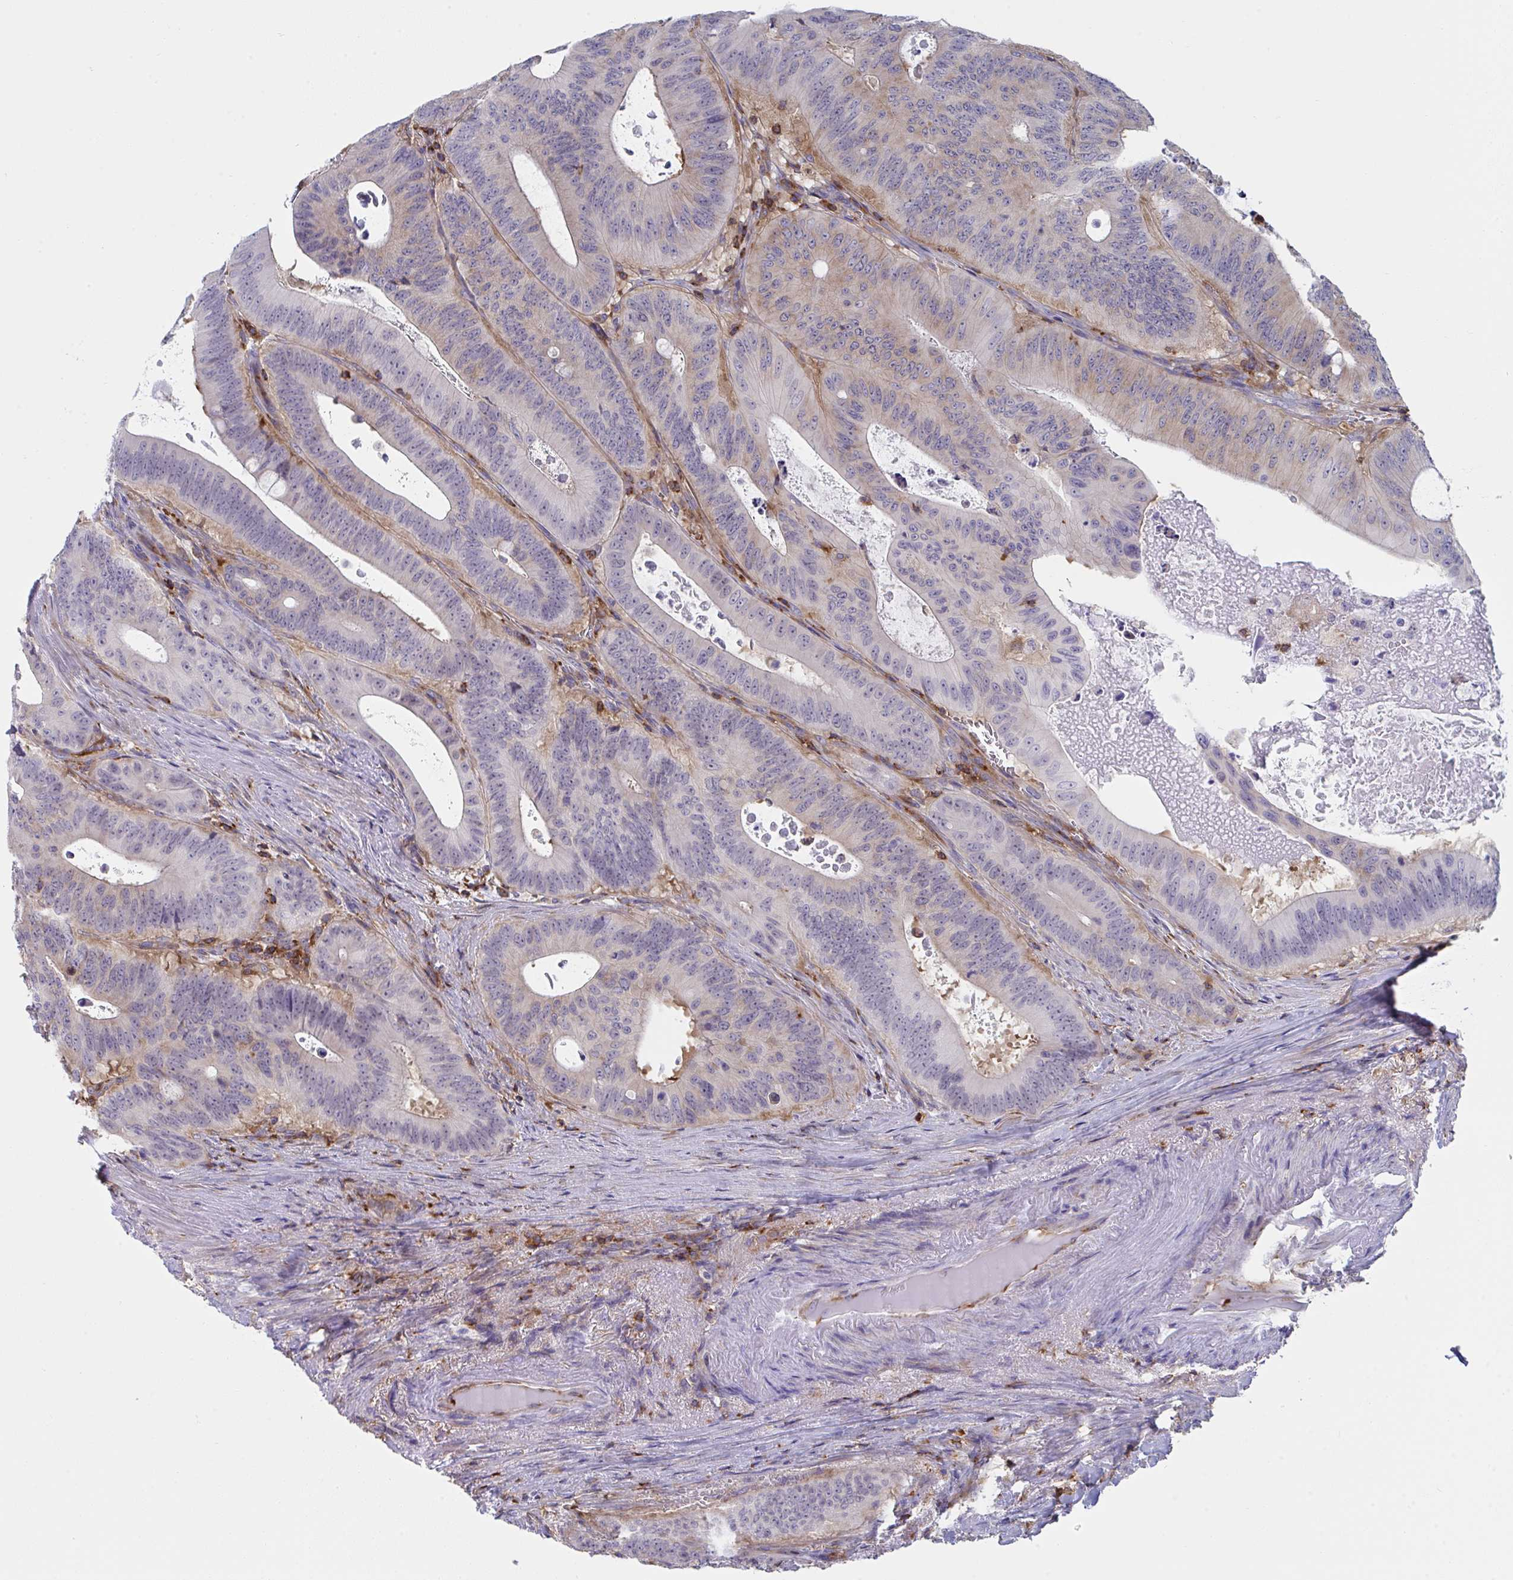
{"staining": {"intensity": "moderate", "quantity": "<25%", "location": "cytoplasmic/membranous"}, "tissue": "colorectal cancer", "cell_type": "Tumor cells", "image_type": "cancer", "snomed": [{"axis": "morphology", "description": "Adenocarcinoma, NOS"}, {"axis": "topography", "description": "Colon"}], "caption": "Protein positivity by IHC reveals moderate cytoplasmic/membranous expression in approximately <25% of tumor cells in adenocarcinoma (colorectal). Using DAB (brown) and hematoxylin (blue) stains, captured at high magnification using brightfield microscopy.", "gene": "WNK1", "patient": {"sex": "male", "age": 62}}